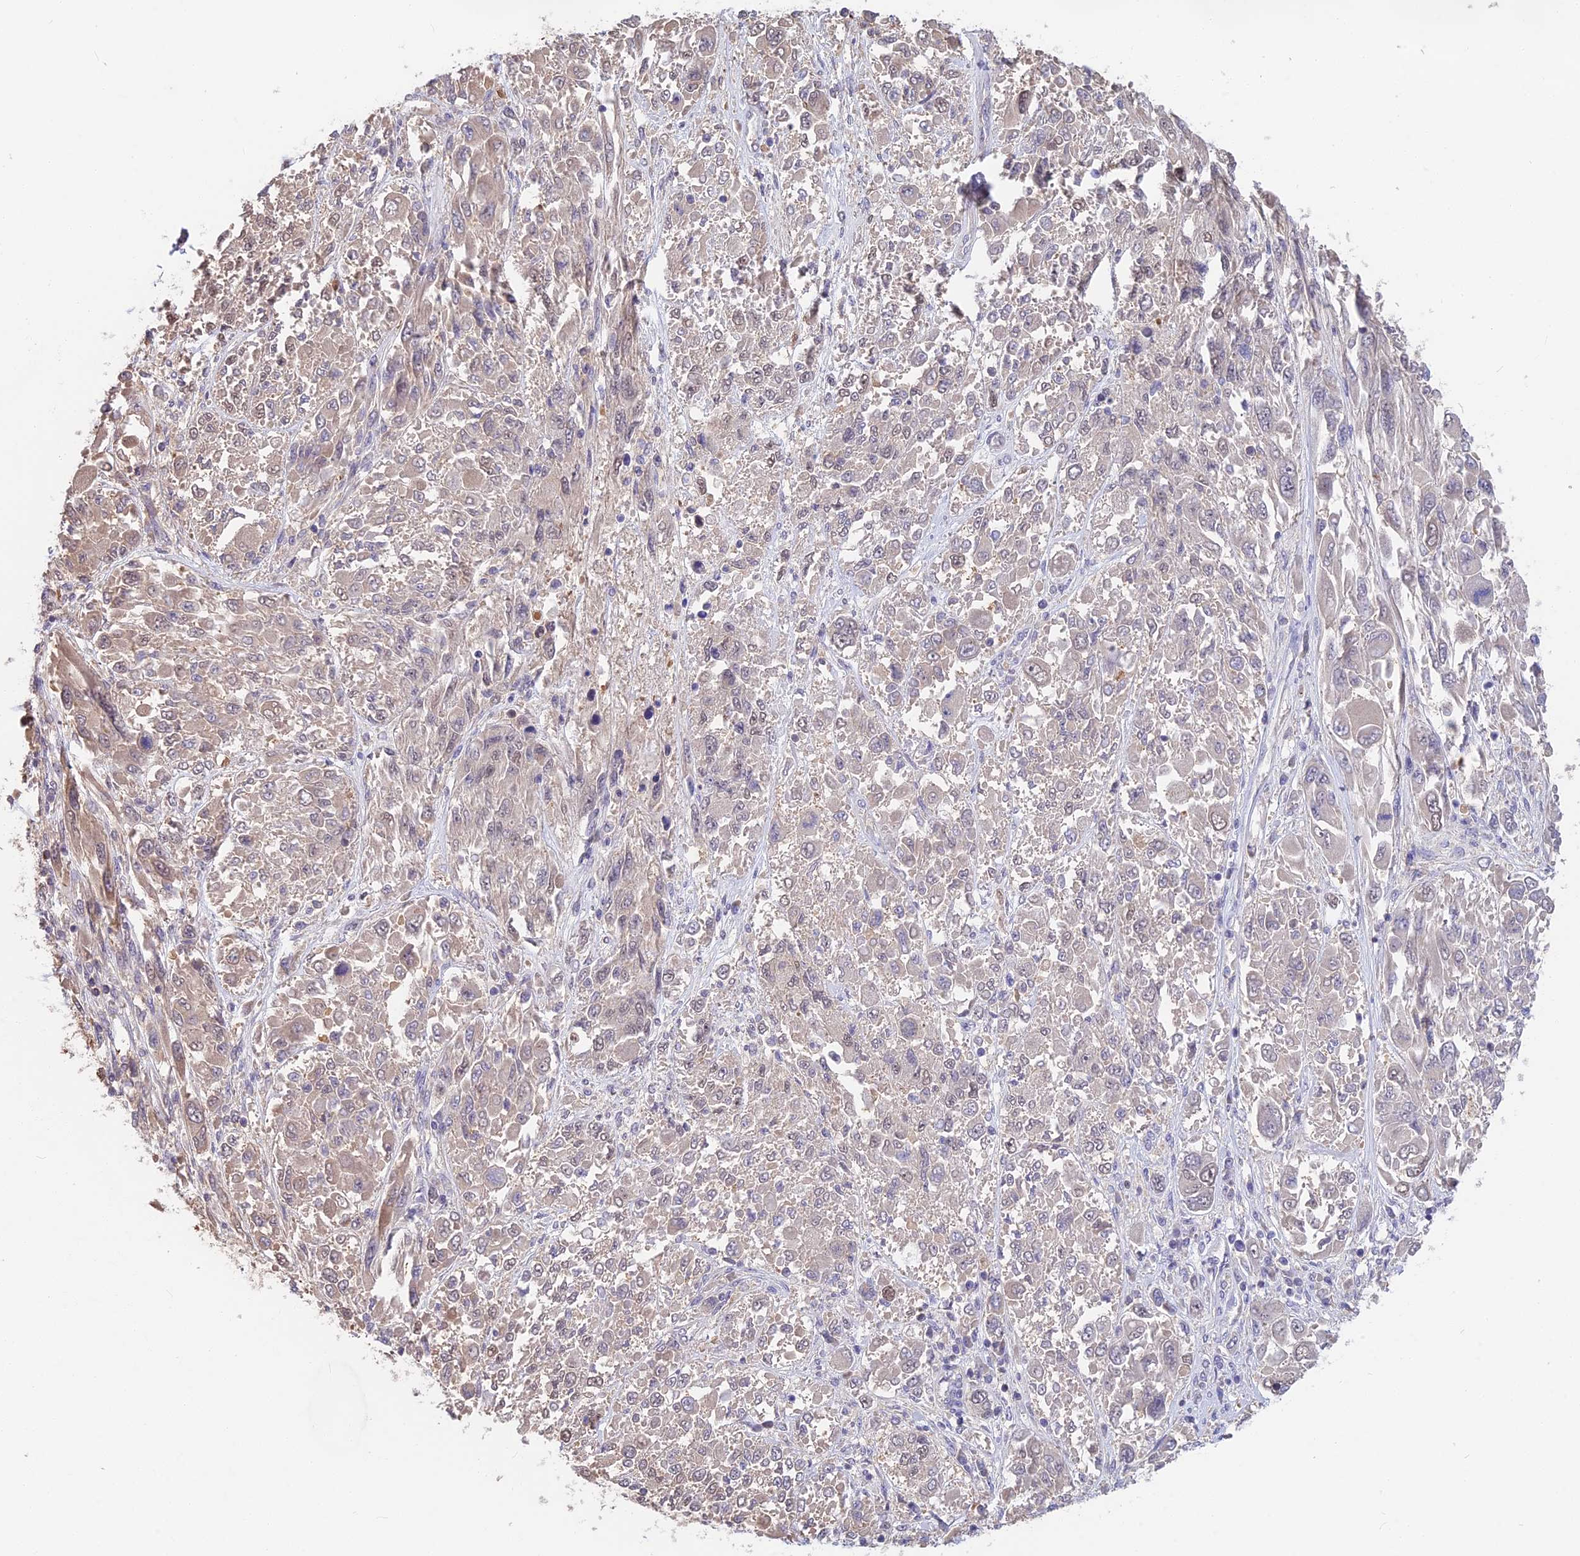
{"staining": {"intensity": "negative", "quantity": "none", "location": "none"}, "tissue": "melanoma", "cell_type": "Tumor cells", "image_type": "cancer", "snomed": [{"axis": "morphology", "description": "Malignant melanoma, NOS"}, {"axis": "topography", "description": "Skin"}], "caption": "Melanoma was stained to show a protein in brown. There is no significant staining in tumor cells.", "gene": "SNAP91", "patient": {"sex": "female", "age": 91}}